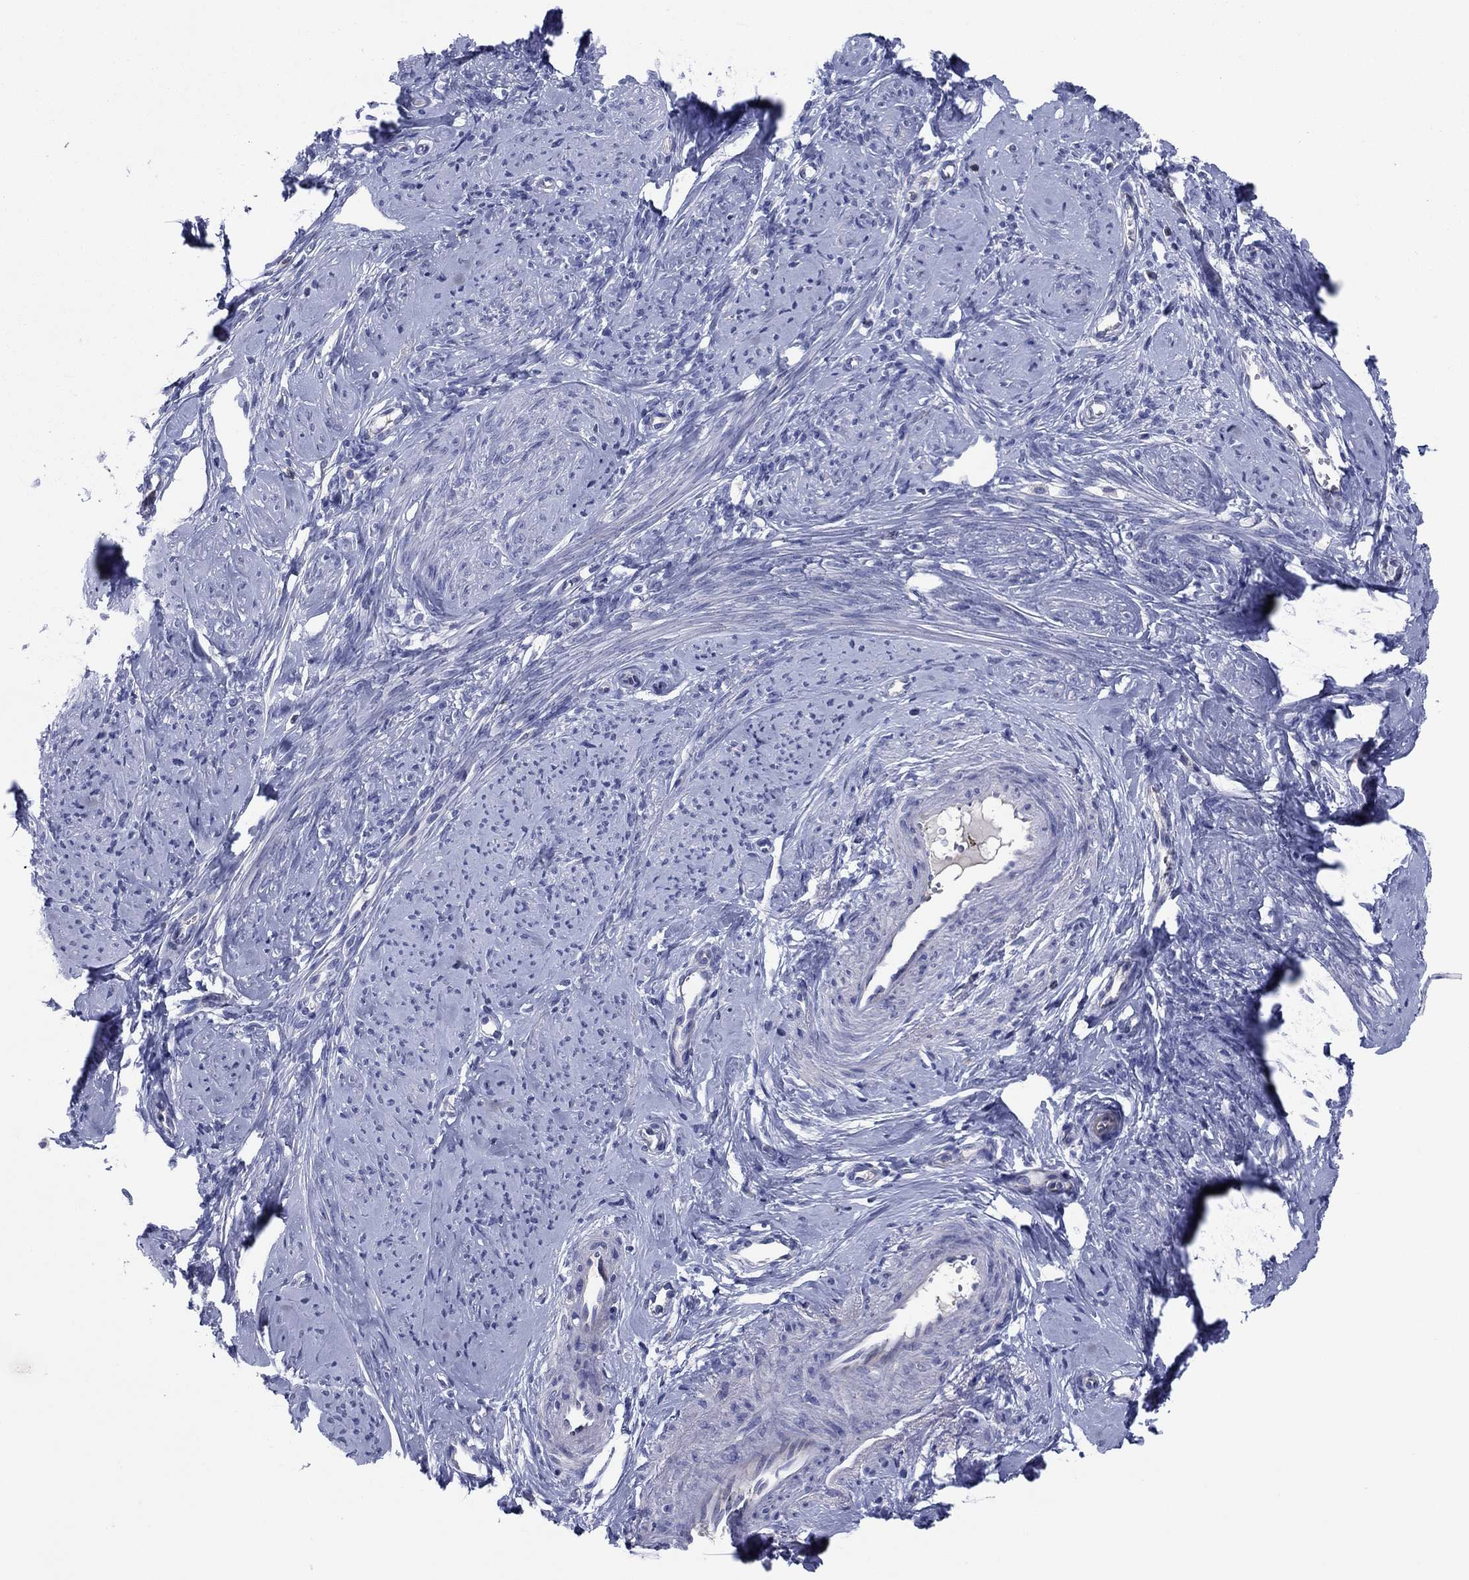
{"staining": {"intensity": "negative", "quantity": "none", "location": "none"}, "tissue": "smooth muscle", "cell_type": "Smooth muscle cells", "image_type": "normal", "snomed": [{"axis": "morphology", "description": "Normal tissue, NOS"}, {"axis": "topography", "description": "Smooth muscle"}], "caption": "Protein analysis of unremarkable smooth muscle exhibits no significant expression in smooth muscle cells. (Brightfield microscopy of DAB immunohistochemistry (IHC) at high magnification).", "gene": "PVR", "patient": {"sex": "female", "age": 48}}